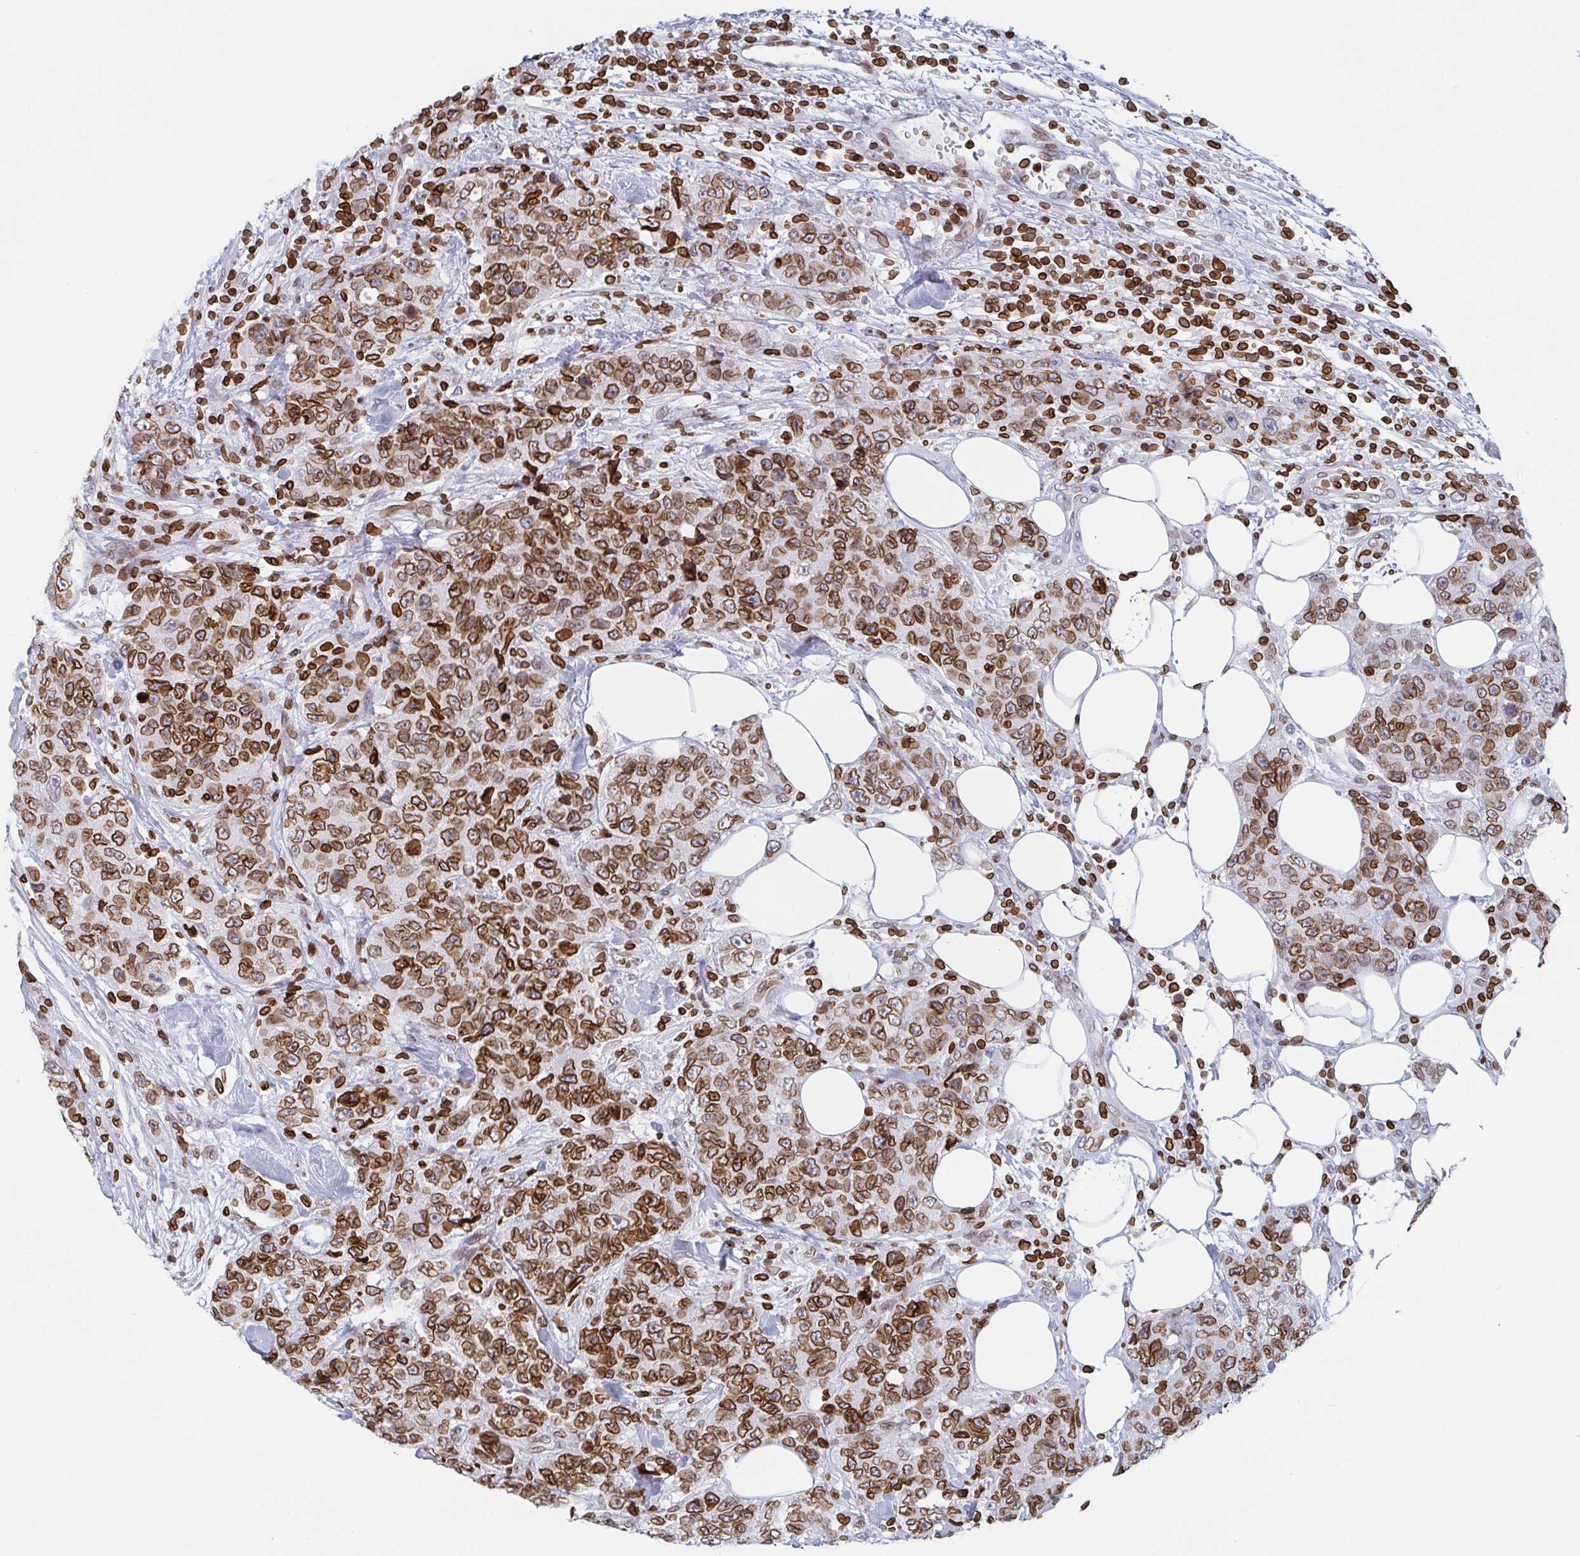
{"staining": {"intensity": "moderate", "quantity": ">75%", "location": "cytoplasmic/membranous,nuclear"}, "tissue": "urothelial cancer", "cell_type": "Tumor cells", "image_type": "cancer", "snomed": [{"axis": "morphology", "description": "Urothelial carcinoma, High grade"}, {"axis": "topography", "description": "Urinary bladder"}], "caption": "Protein expression analysis of urothelial cancer shows moderate cytoplasmic/membranous and nuclear expression in approximately >75% of tumor cells.", "gene": "BTBD7", "patient": {"sex": "female", "age": 78}}